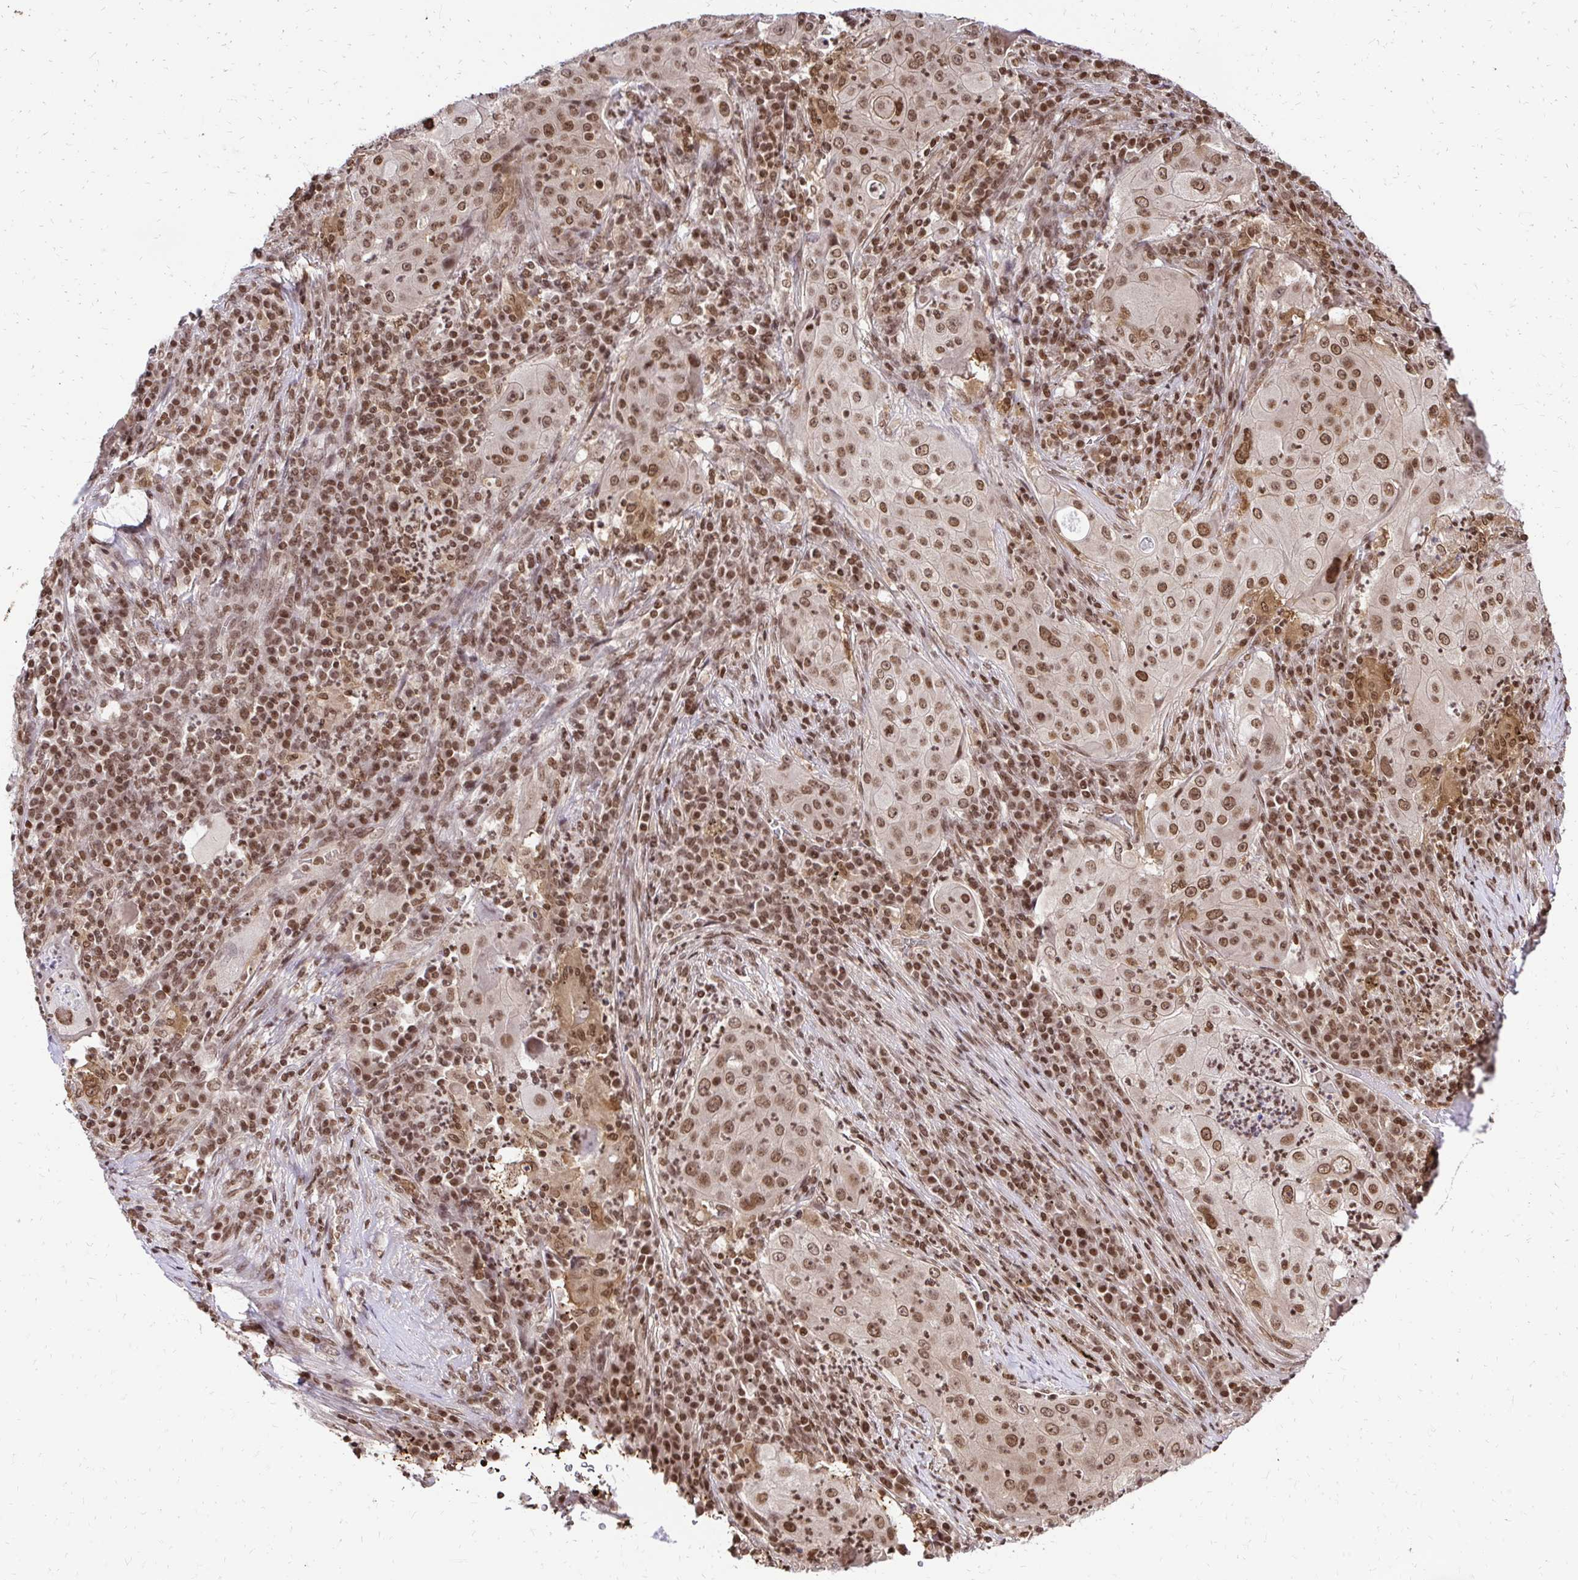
{"staining": {"intensity": "moderate", "quantity": ">75%", "location": "nuclear"}, "tissue": "lung cancer", "cell_type": "Tumor cells", "image_type": "cancer", "snomed": [{"axis": "morphology", "description": "Squamous cell carcinoma, NOS"}, {"axis": "topography", "description": "Lung"}], "caption": "Protein expression by immunohistochemistry reveals moderate nuclear staining in about >75% of tumor cells in lung cancer. Immunohistochemistry (ihc) stains the protein in brown and the nuclei are stained blue.", "gene": "GLYR1", "patient": {"sex": "female", "age": 59}}